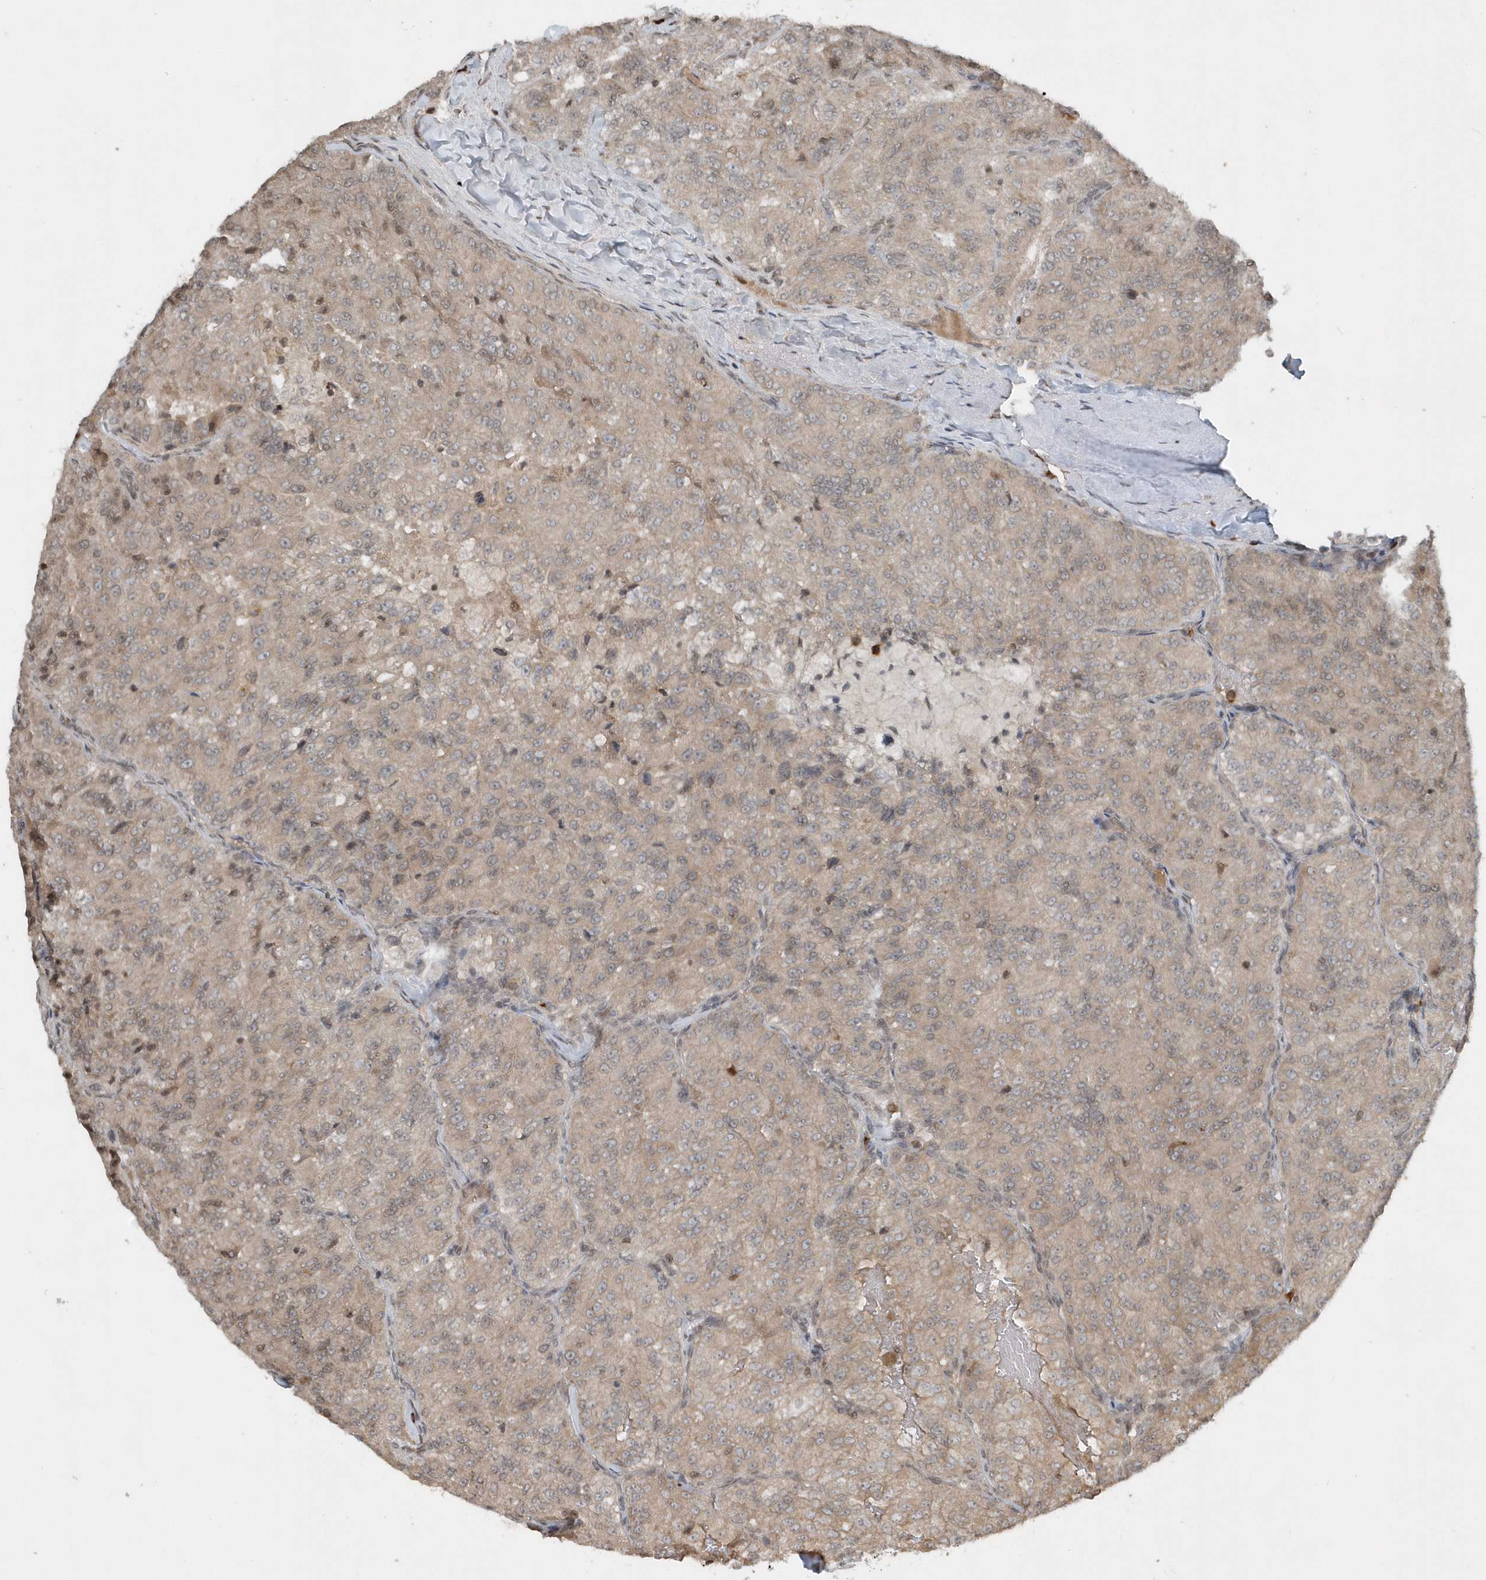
{"staining": {"intensity": "weak", "quantity": ">75%", "location": "cytoplasmic/membranous,nuclear"}, "tissue": "renal cancer", "cell_type": "Tumor cells", "image_type": "cancer", "snomed": [{"axis": "morphology", "description": "Adenocarcinoma, NOS"}, {"axis": "topography", "description": "Kidney"}], "caption": "Weak cytoplasmic/membranous and nuclear protein expression is identified in approximately >75% of tumor cells in renal cancer.", "gene": "EIF2B1", "patient": {"sex": "female", "age": 63}}